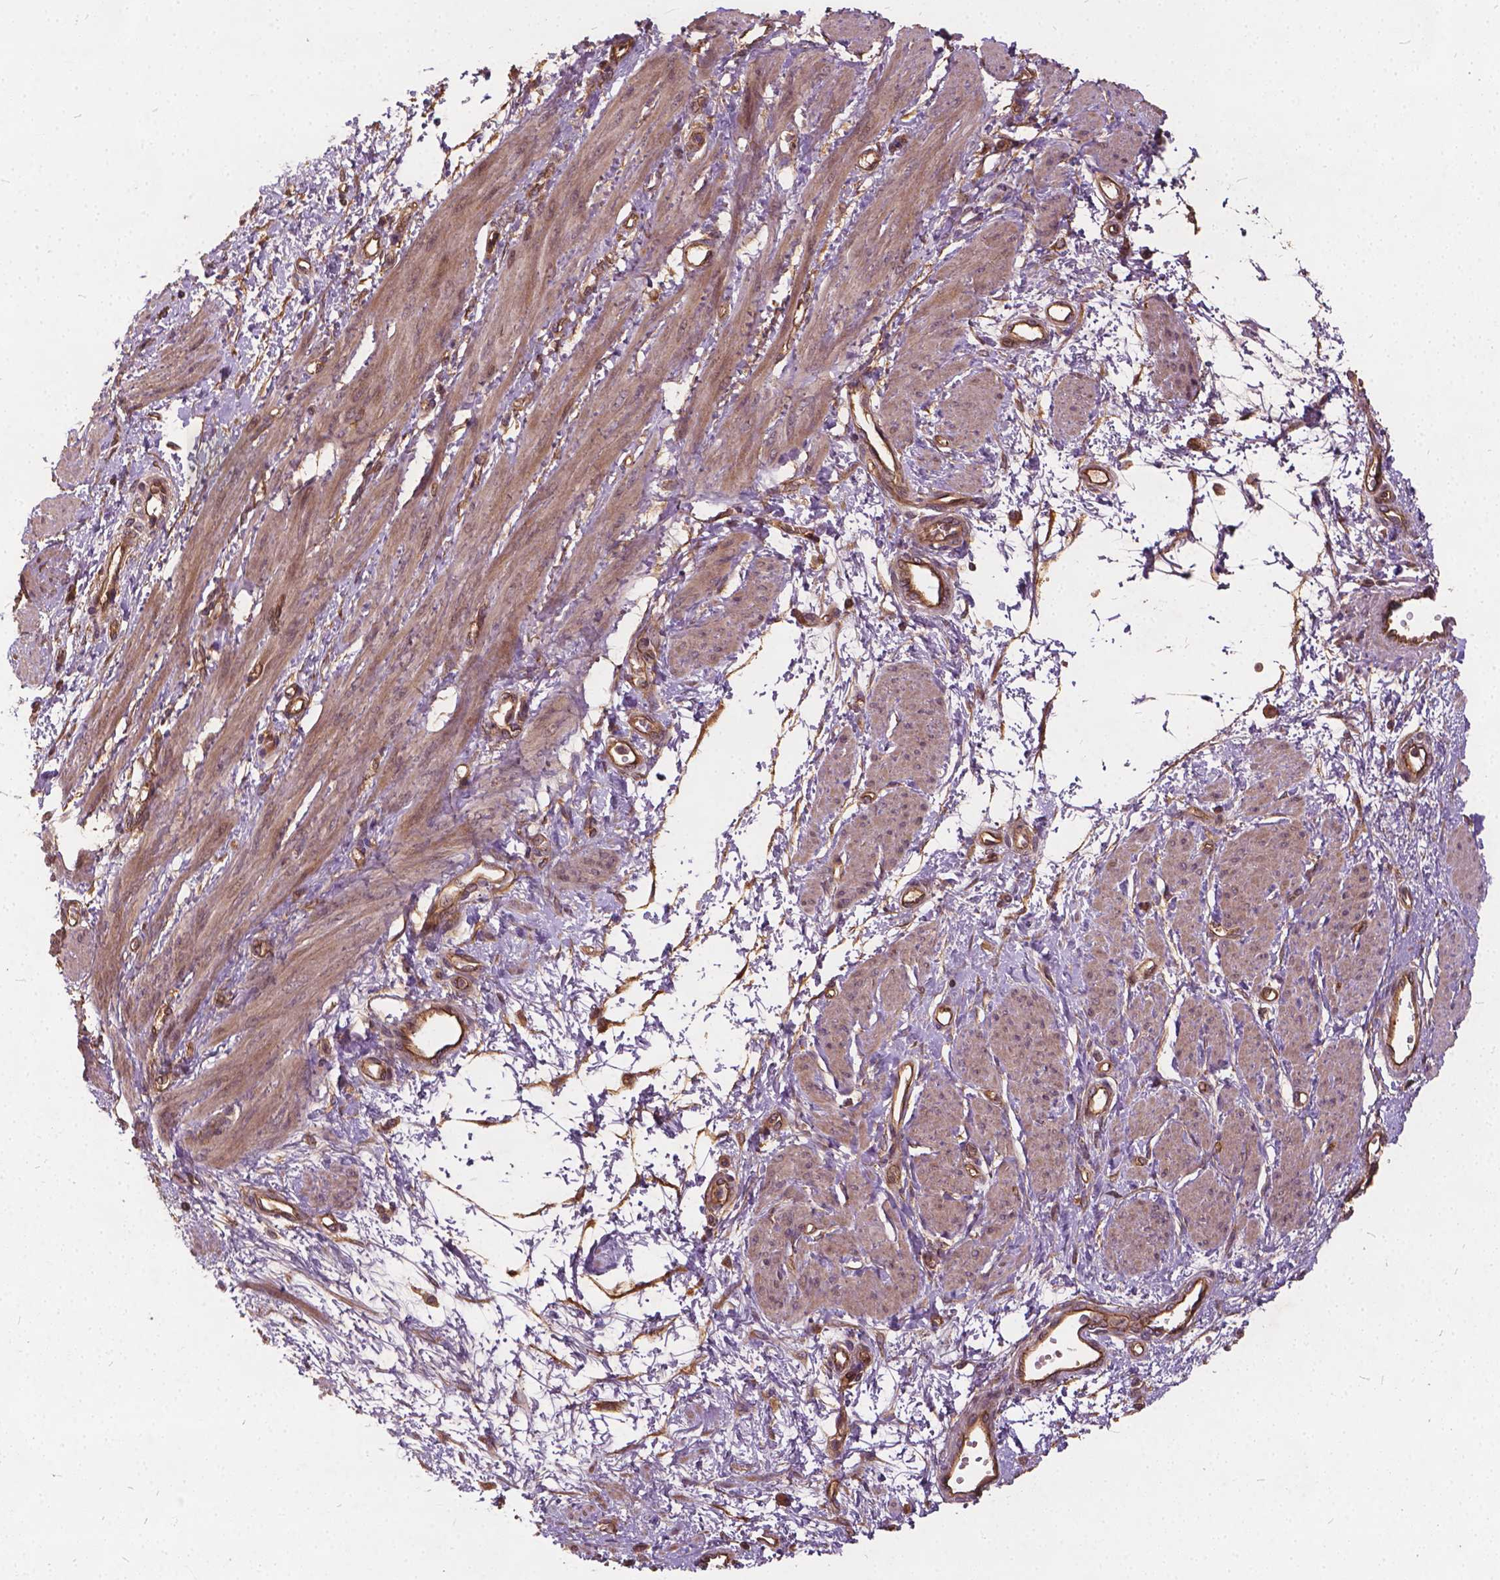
{"staining": {"intensity": "weak", "quantity": "25%-75%", "location": "cytoplasmic/membranous"}, "tissue": "smooth muscle", "cell_type": "Smooth muscle cells", "image_type": "normal", "snomed": [{"axis": "morphology", "description": "Normal tissue, NOS"}, {"axis": "topography", "description": "Smooth muscle"}, {"axis": "topography", "description": "Uterus"}], "caption": "A high-resolution micrograph shows IHC staining of unremarkable smooth muscle, which reveals weak cytoplasmic/membranous positivity in about 25%-75% of smooth muscle cells. (Stains: DAB in brown, nuclei in blue, Microscopy: brightfield microscopy at high magnification).", "gene": "UBXN2A", "patient": {"sex": "female", "age": 39}}